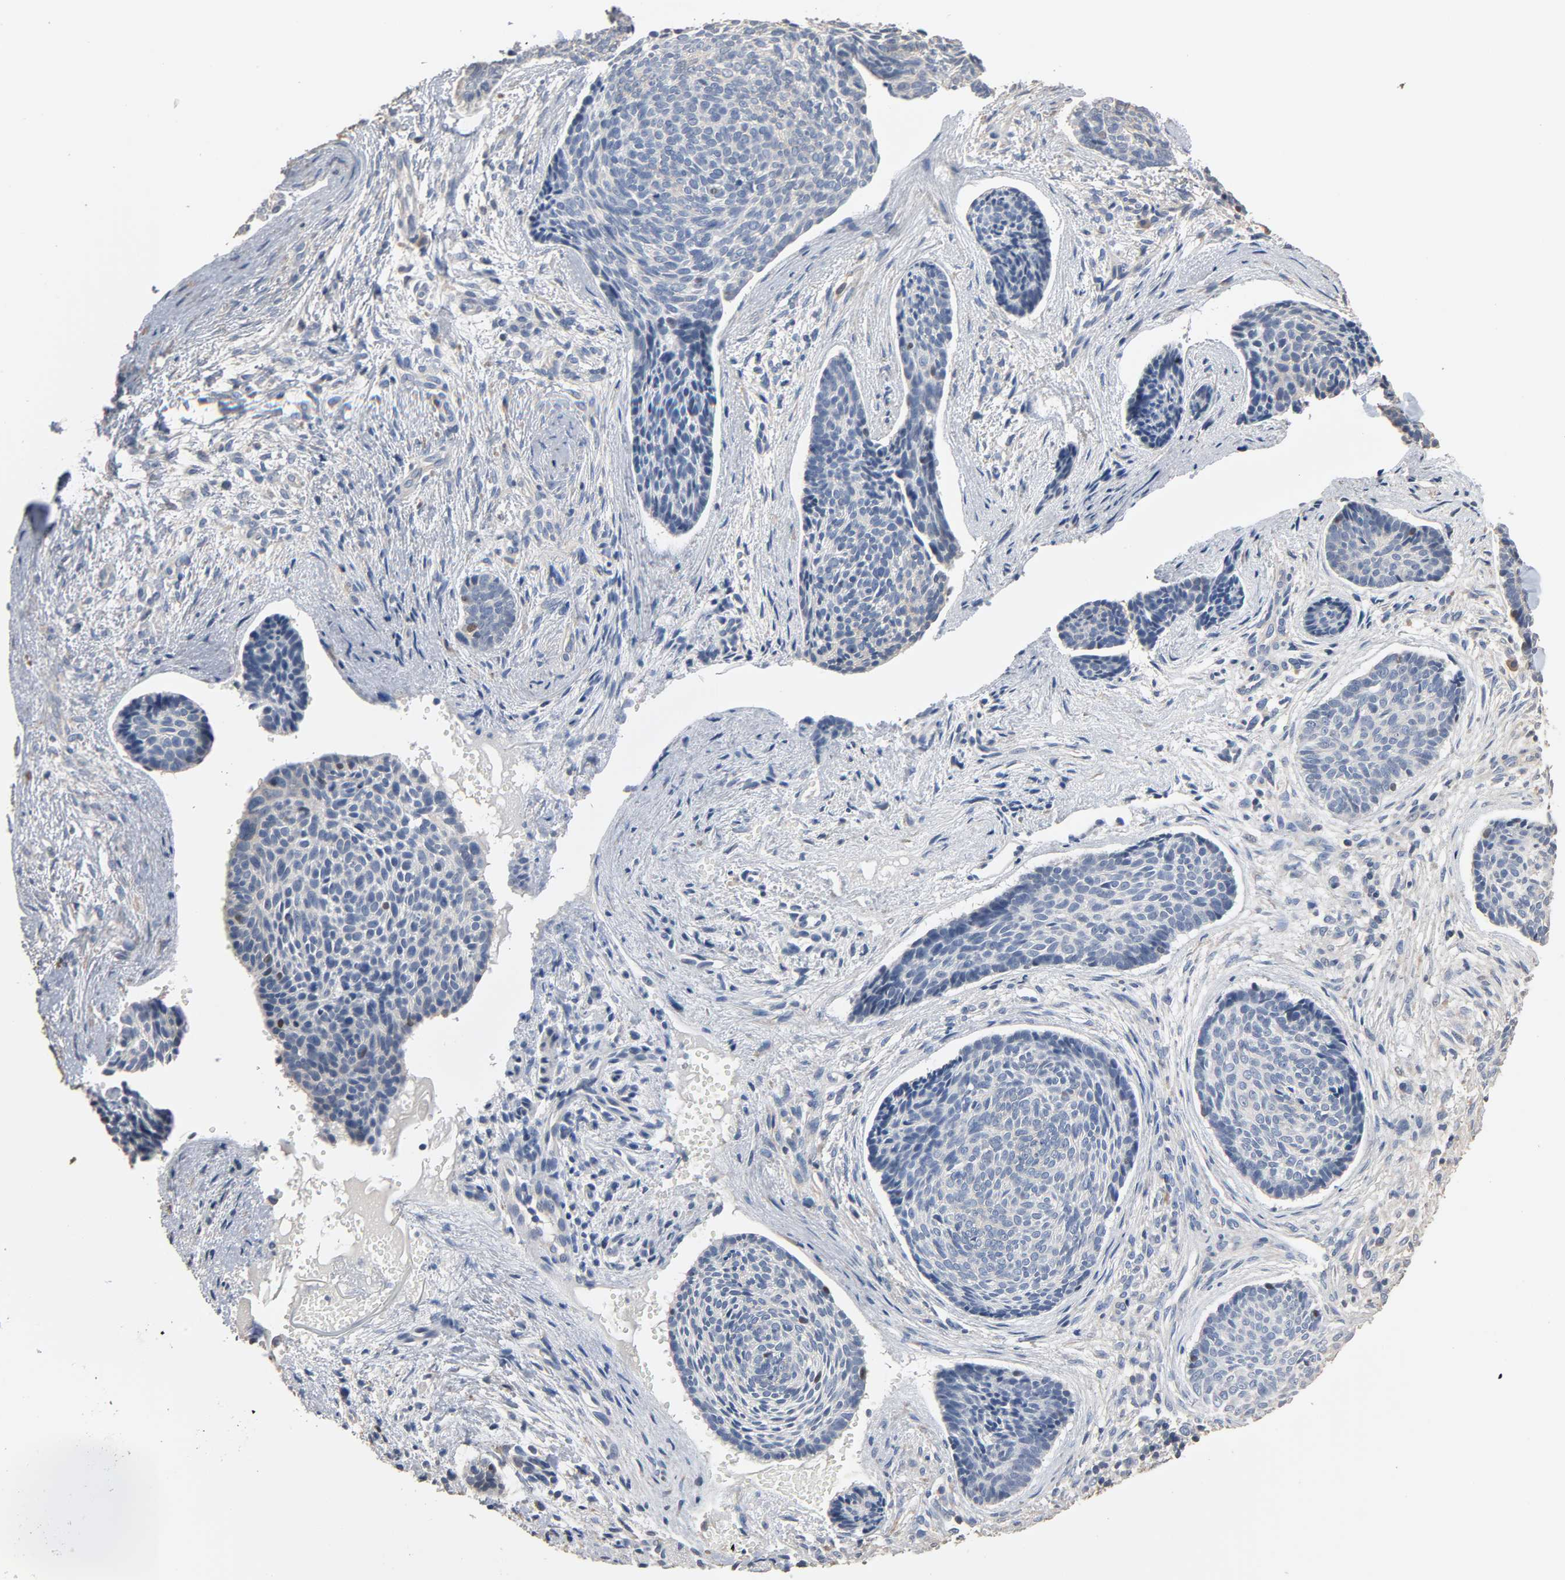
{"staining": {"intensity": "weak", "quantity": "<25%", "location": "nuclear"}, "tissue": "skin cancer", "cell_type": "Tumor cells", "image_type": "cancer", "snomed": [{"axis": "morphology", "description": "Normal tissue, NOS"}, {"axis": "morphology", "description": "Basal cell carcinoma"}, {"axis": "topography", "description": "Skin"}], "caption": "Skin cancer (basal cell carcinoma) was stained to show a protein in brown. There is no significant staining in tumor cells.", "gene": "SOX6", "patient": {"sex": "female", "age": 57}}